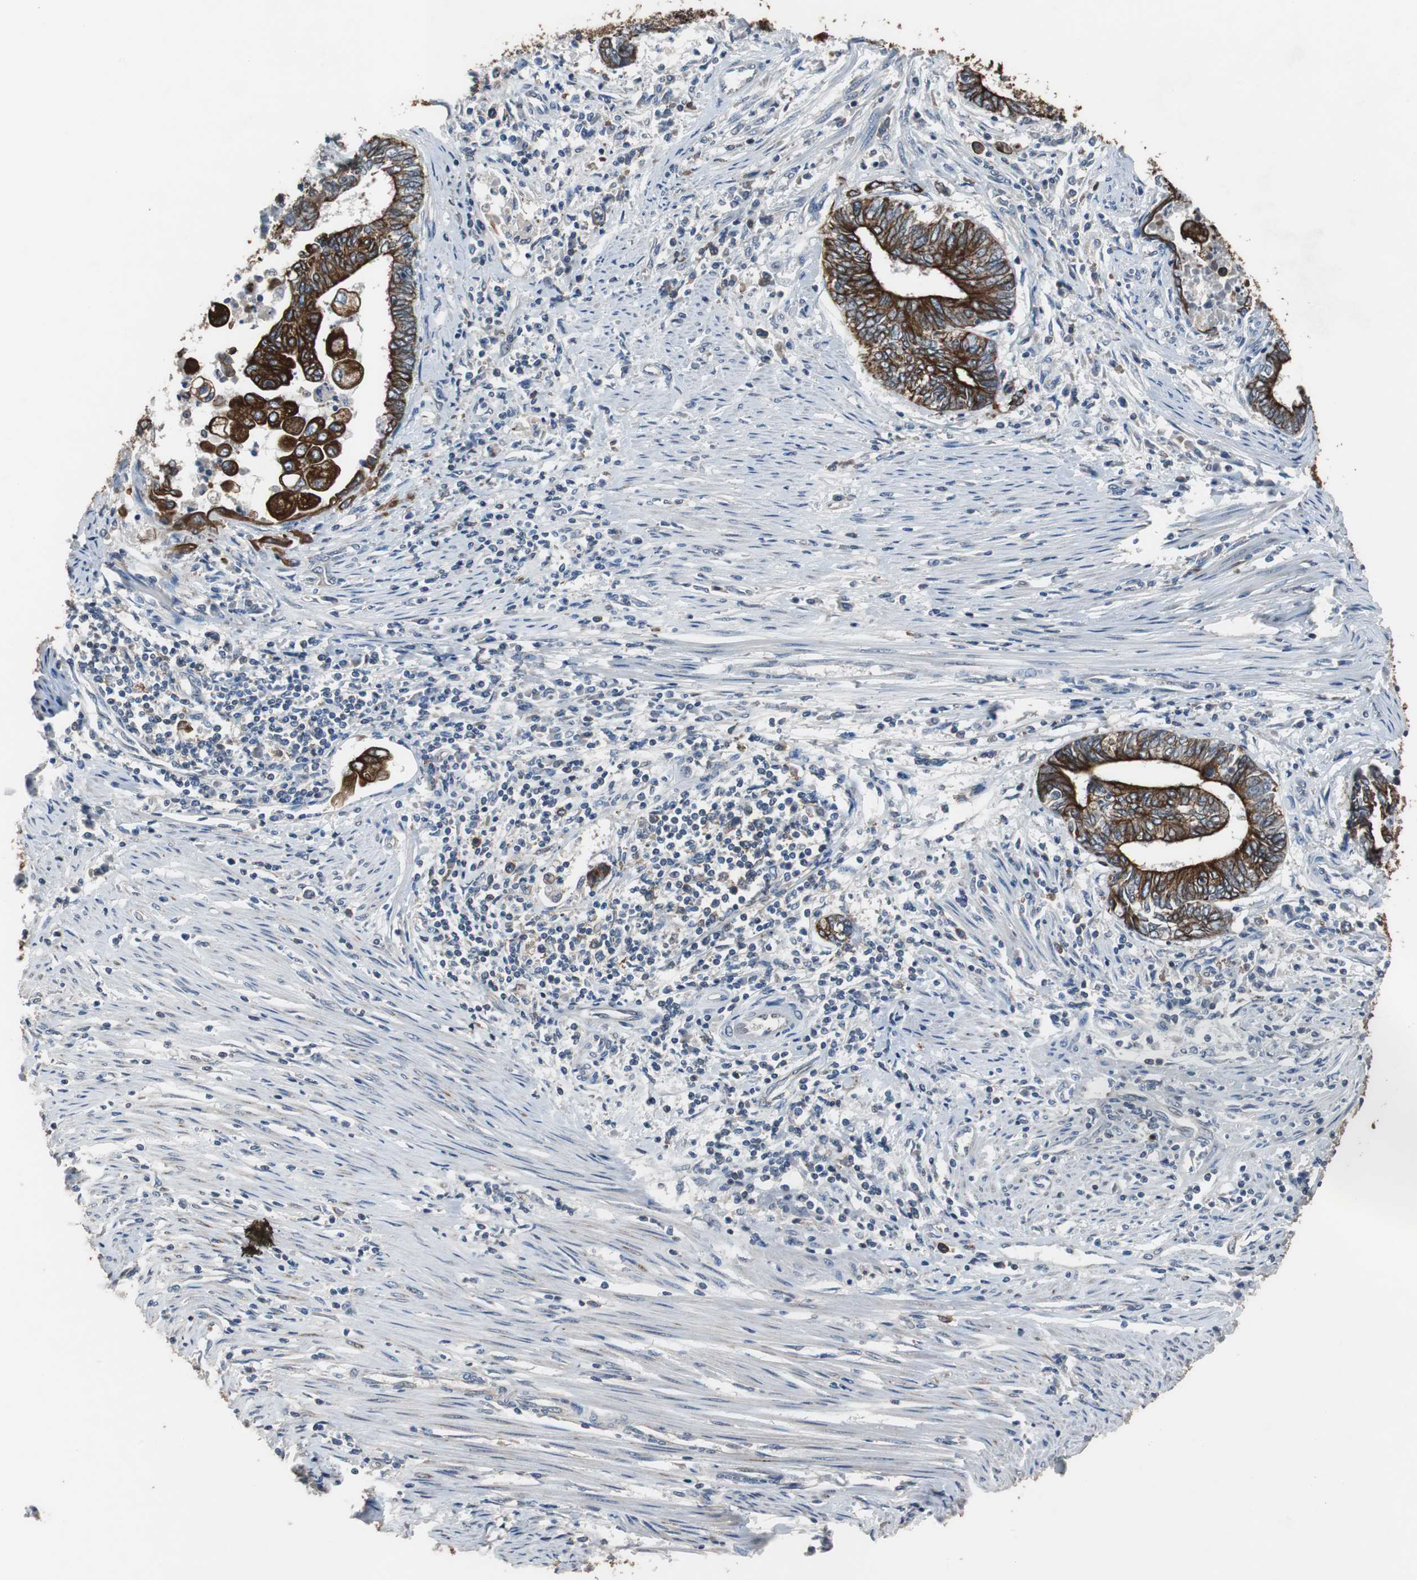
{"staining": {"intensity": "strong", "quantity": ">75%", "location": "cytoplasmic/membranous"}, "tissue": "endometrial cancer", "cell_type": "Tumor cells", "image_type": "cancer", "snomed": [{"axis": "morphology", "description": "Adenocarcinoma, NOS"}, {"axis": "topography", "description": "Uterus"}, {"axis": "topography", "description": "Endometrium"}], "caption": "Human endometrial cancer stained with a protein marker displays strong staining in tumor cells.", "gene": "USP10", "patient": {"sex": "female", "age": 70}}